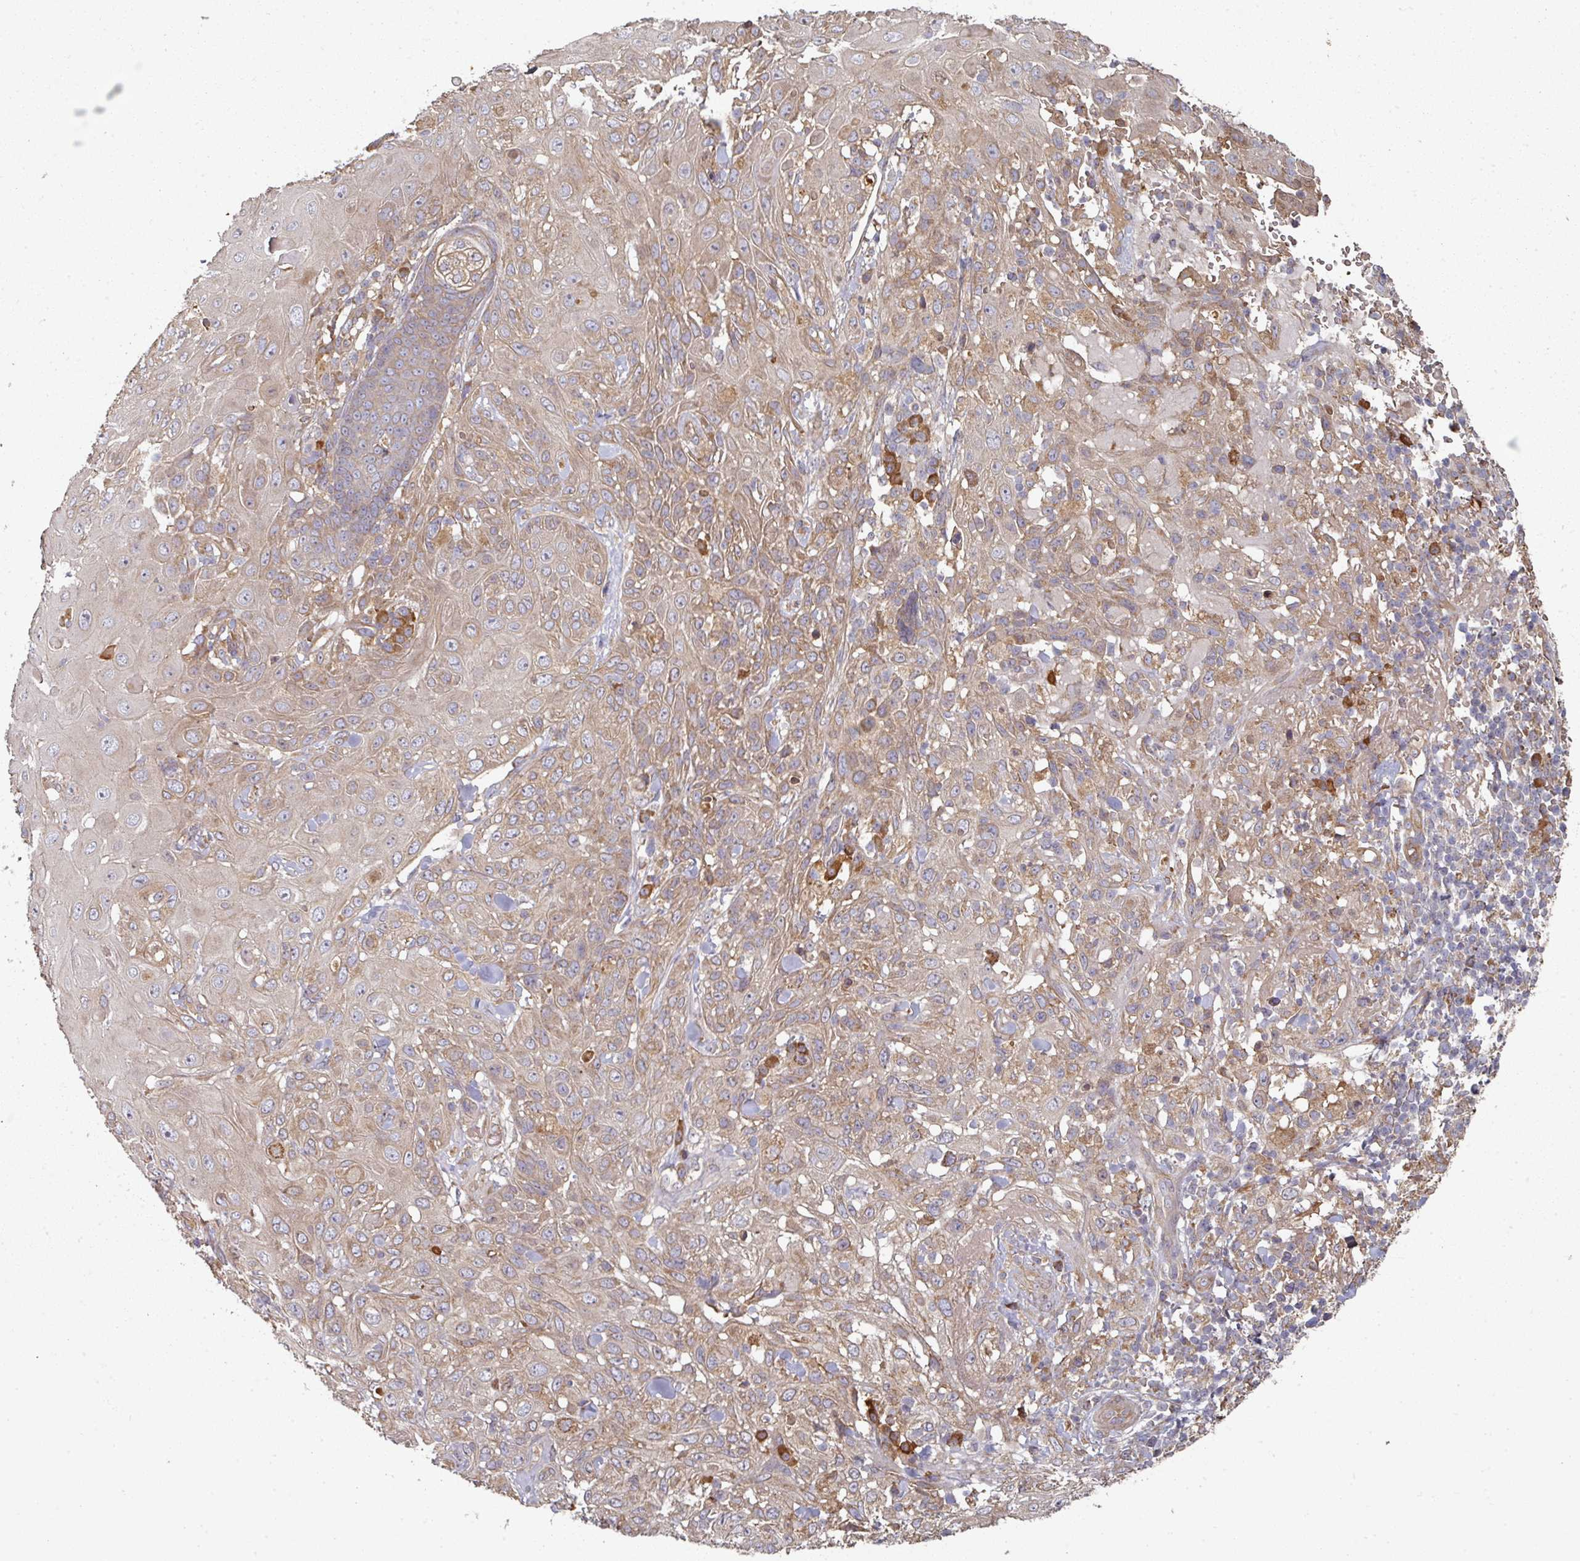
{"staining": {"intensity": "weak", "quantity": ">75%", "location": "cytoplasmic/membranous"}, "tissue": "skin cancer", "cell_type": "Tumor cells", "image_type": "cancer", "snomed": [{"axis": "morphology", "description": "Normal tissue, NOS"}, {"axis": "morphology", "description": "Squamous cell carcinoma, NOS"}, {"axis": "topography", "description": "Skin"}, {"axis": "topography", "description": "Cartilage tissue"}], "caption": "Protein analysis of skin cancer tissue shows weak cytoplasmic/membranous staining in about >75% of tumor cells. The staining was performed using DAB (3,3'-diaminobenzidine), with brown indicating positive protein expression. Nuclei are stained blue with hematoxylin.", "gene": "EDEM2", "patient": {"sex": "female", "age": 79}}